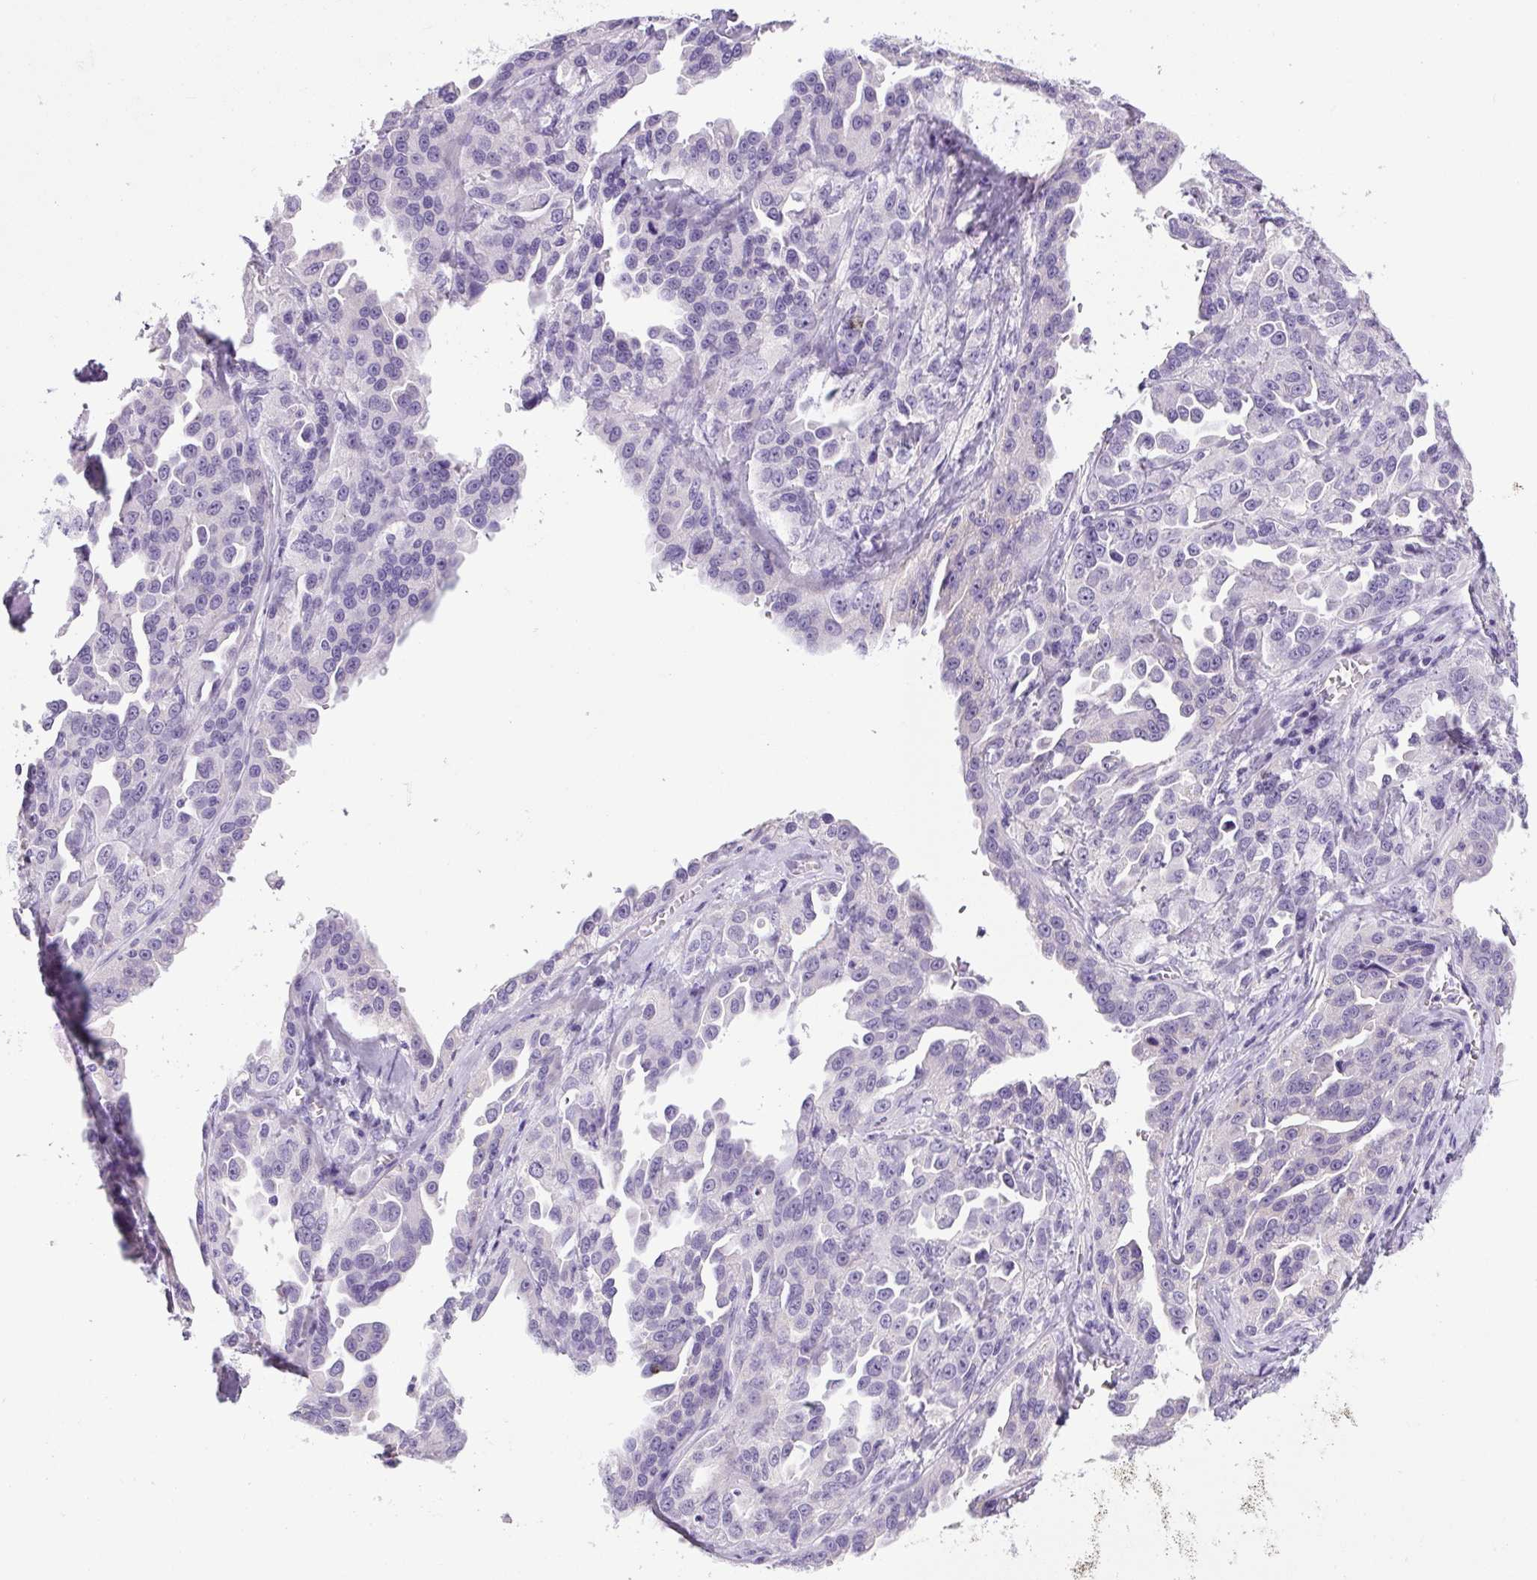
{"staining": {"intensity": "negative", "quantity": "none", "location": "none"}, "tissue": "ovarian cancer", "cell_type": "Tumor cells", "image_type": "cancer", "snomed": [{"axis": "morphology", "description": "Cystadenocarcinoma, serous, NOS"}, {"axis": "topography", "description": "Ovary"}], "caption": "This is an IHC image of ovarian cancer (serous cystadenocarcinoma). There is no expression in tumor cells.", "gene": "CHGA", "patient": {"sex": "female", "age": 75}}